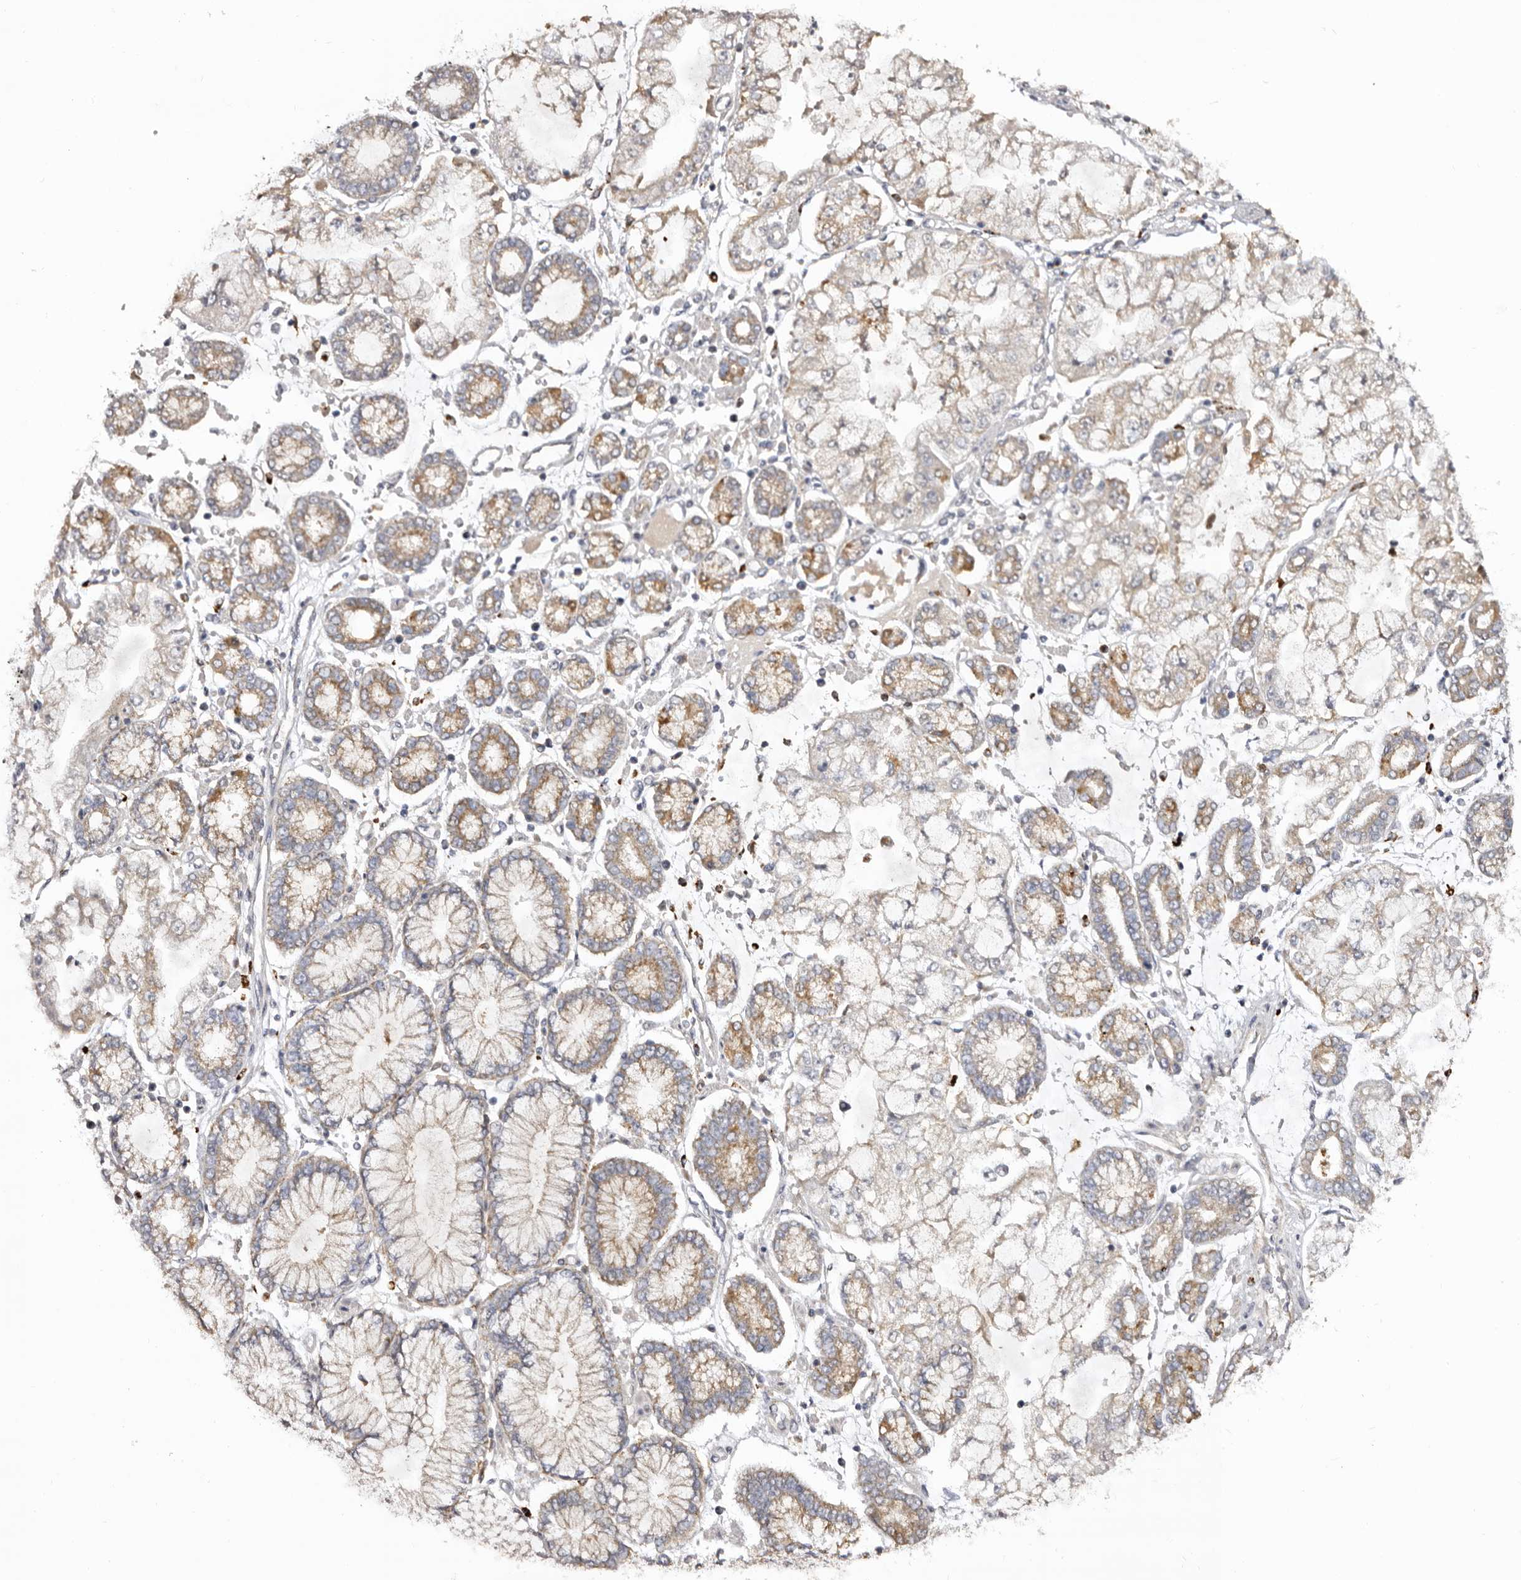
{"staining": {"intensity": "moderate", "quantity": "25%-75%", "location": "cytoplasmic/membranous"}, "tissue": "stomach cancer", "cell_type": "Tumor cells", "image_type": "cancer", "snomed": [{"axis": "morphology", "description": "Adenocarcinoma, NOS"}, {"axis": "topography", "description": "Stomach"}], "caption": "This is an image of IHC staining of stomach cancer, which shows moderate positivity in the cytoplasmic/membranous of tumor cells.", "gene": "MECR", "patient": {"sex": "male", "age": 76}}